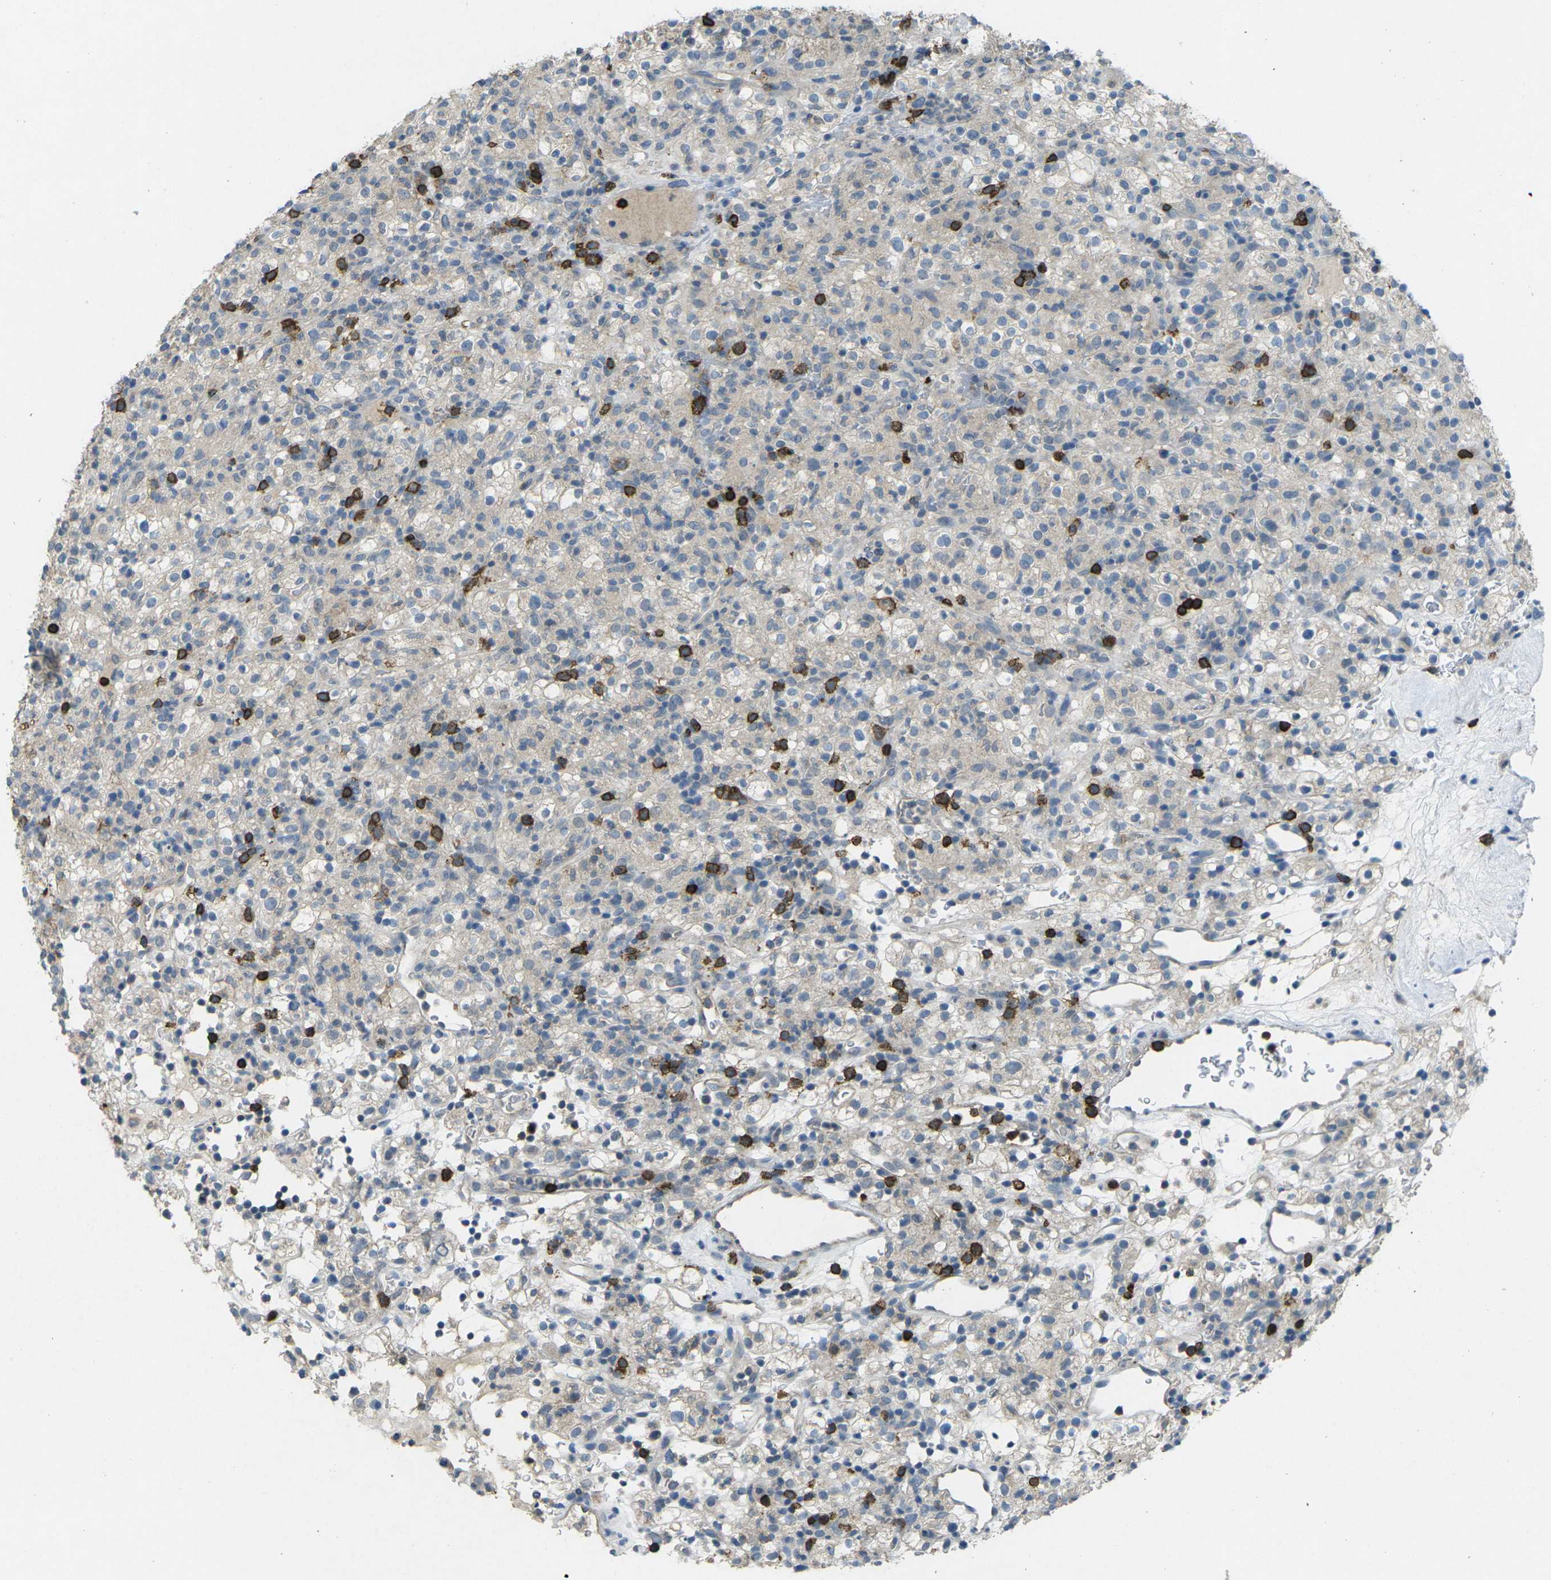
{"staining": {"intensity": "negative", "quantity": "none", "location": "none"}, "tissue": "renal cancer", "cell_type": "Tumor cells", "image_type": "cancer", "snomed": [{"axis": "morphology", "description": "Normal tissue, NOS"}, {"axis": "morphology", "description": "Adenocarcinoma, NOS"}, {"axis": "topography", "description": "Kidney"}], "caption": "IHC photomicrograph of neoplastic tissue: renal adenocarcinoma stained with DAB exhibits no significant protein staining in tumor cells. (DAB (3,3'-diaminobenzidine) immunohistochemistry with hematoxylin counter stain).", "gene": "CD19", "patient": {"sex": "female", "age": 72}}